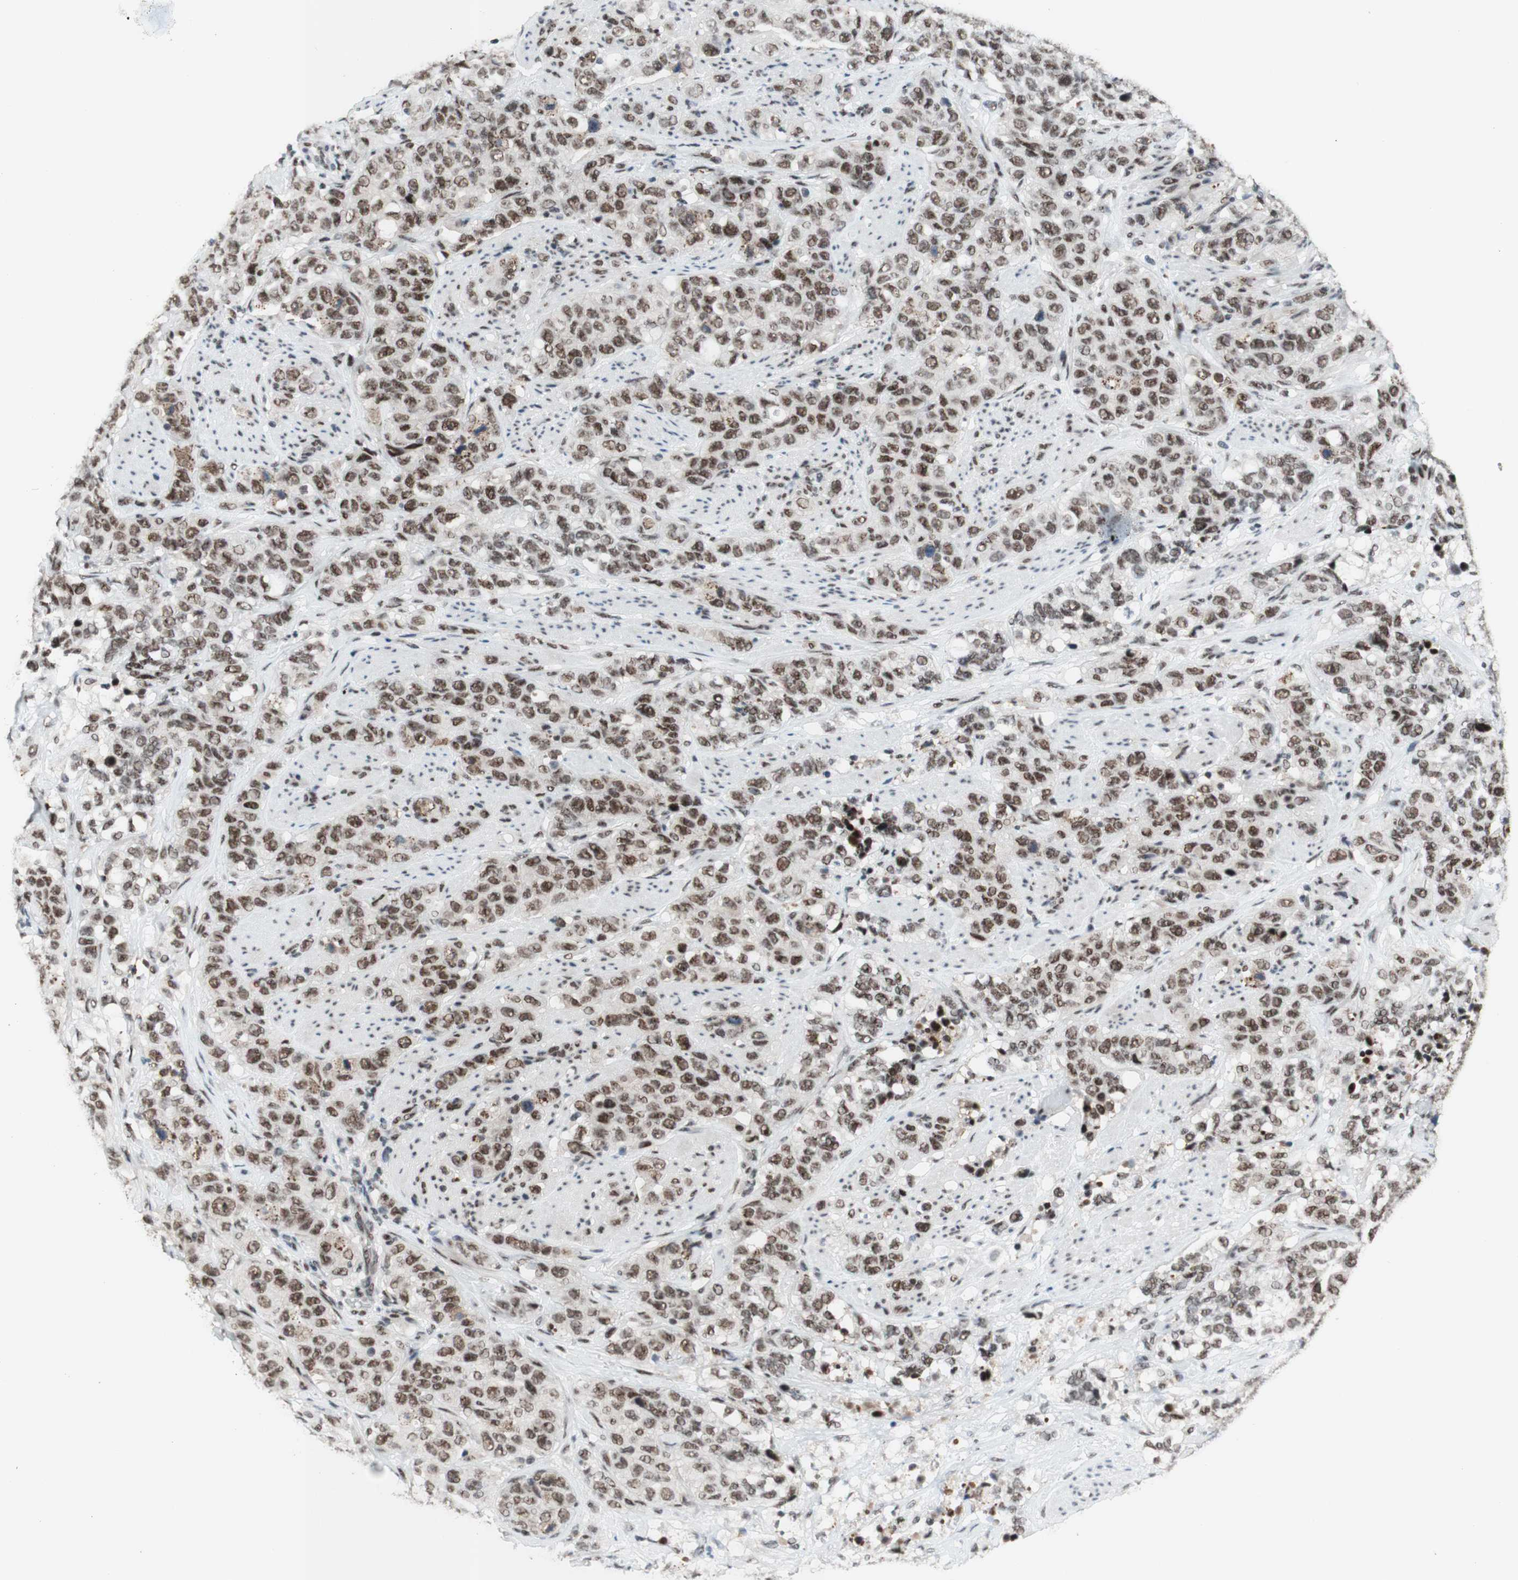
{"staining": {"intensity": "moderate", "quantity": ">75%", "location": "nuclear"}, "tissue": "stomach cancer", "cell_type": "Tumor cells", "image_type": "cancer", "snomed": [{"axis": "morphology", "description": "Adenocarcinoma, NOS"}, {"axis": "topography", "description": "Stomach"}], "caption": "Moderate nuclear expression for a protein is present in about >75% of tumor cells of stomach cancer using IHC.", "gene": "PRPF19", "patient": {"sex": "male", "age": 48}}